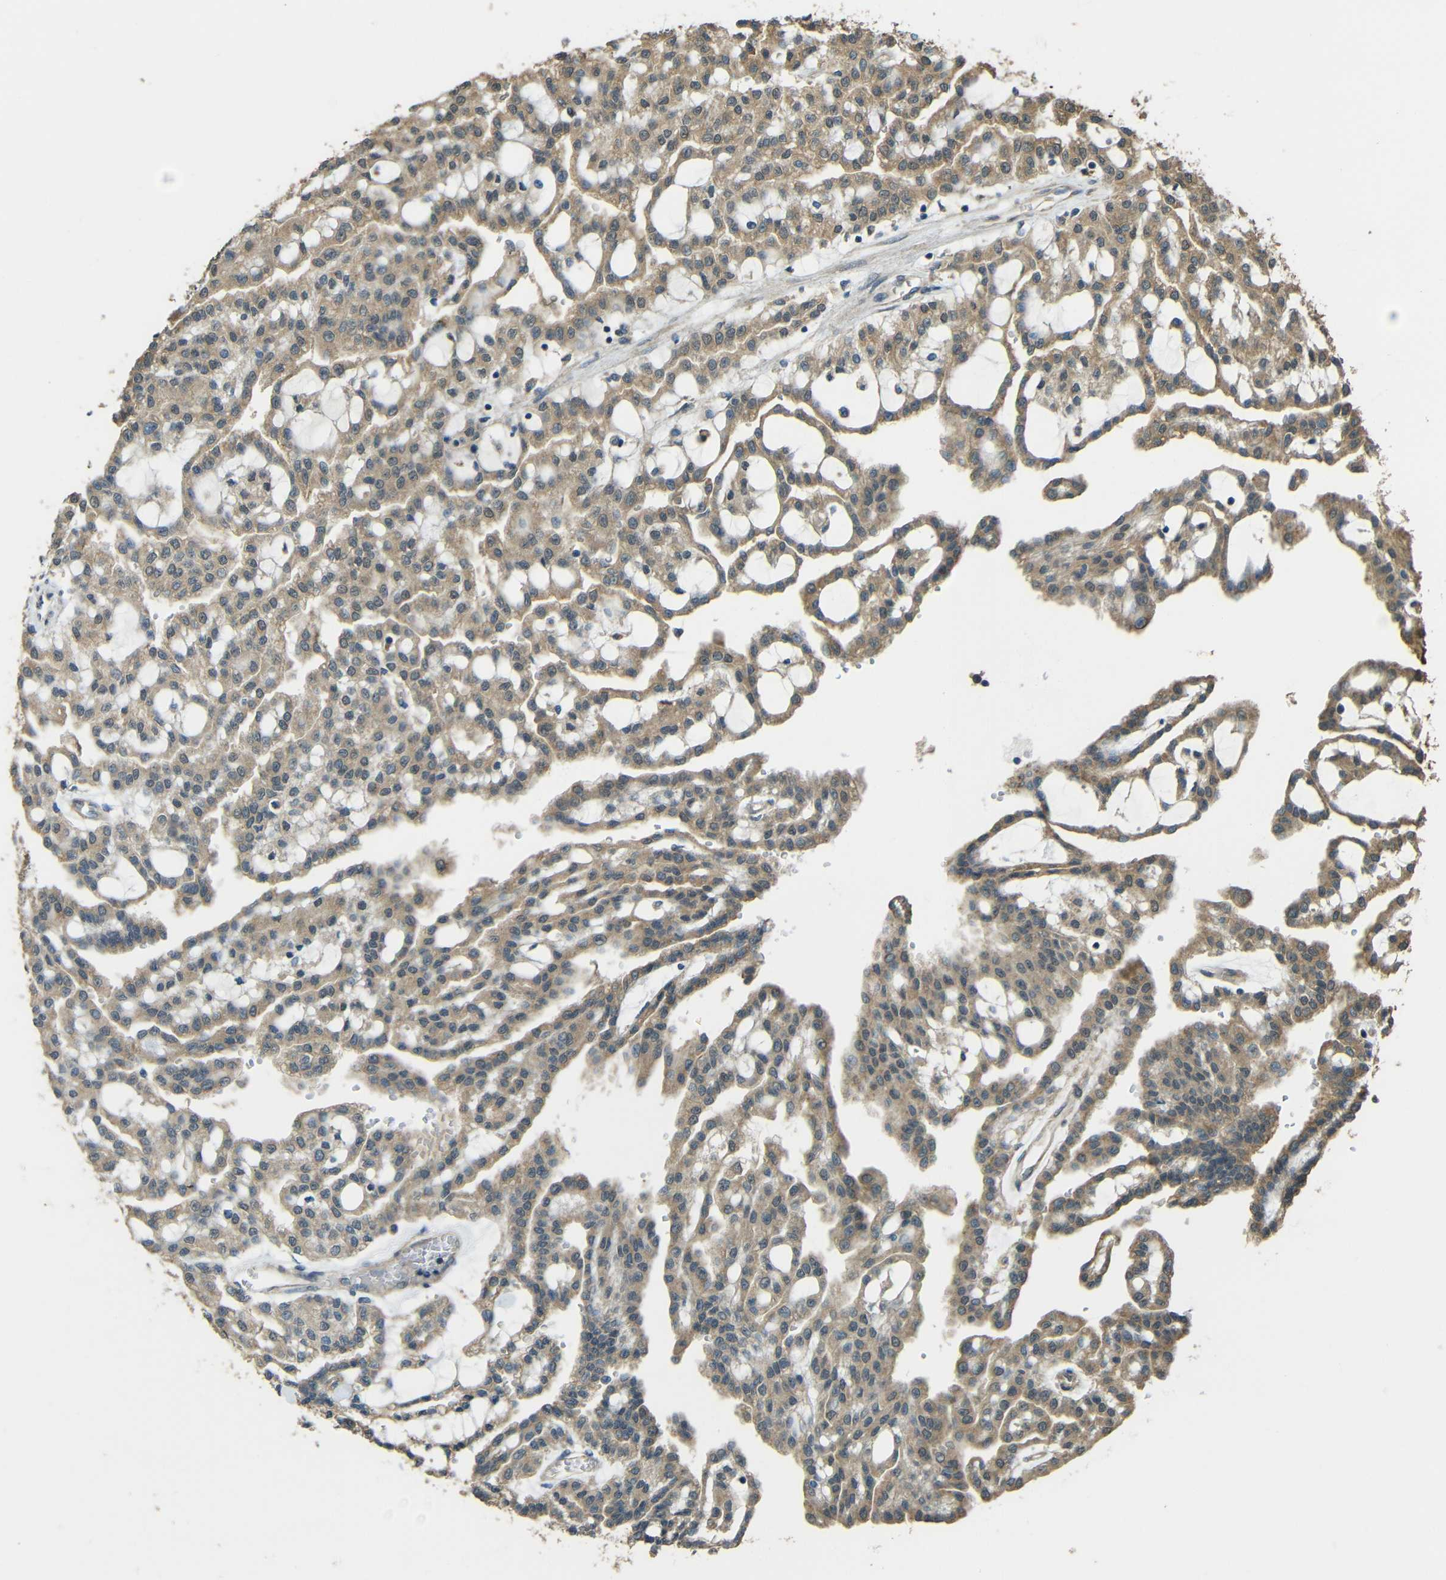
{"staining": {"intensity": "moderate", "quantity": ">75%", "location": "cytoplasmic/membranous"}, "tissue": "renal cancer", "cell_type": "Tumor cells", "image_type": "cancer", "snomed": [{"axis": "morphology", "description": "Adenocarcinoma, NOS"}, {"axis": "topography", "description": "Kidney"}], "caption": "DAB immunohistochemical staining of human renal adenocarcinoma reveals moderate cytoplasmic/membranous protein staining in approximately >75% of tumor cells.", "gene": "ACACA", "patient": {"sex": "male", "age": 63}}